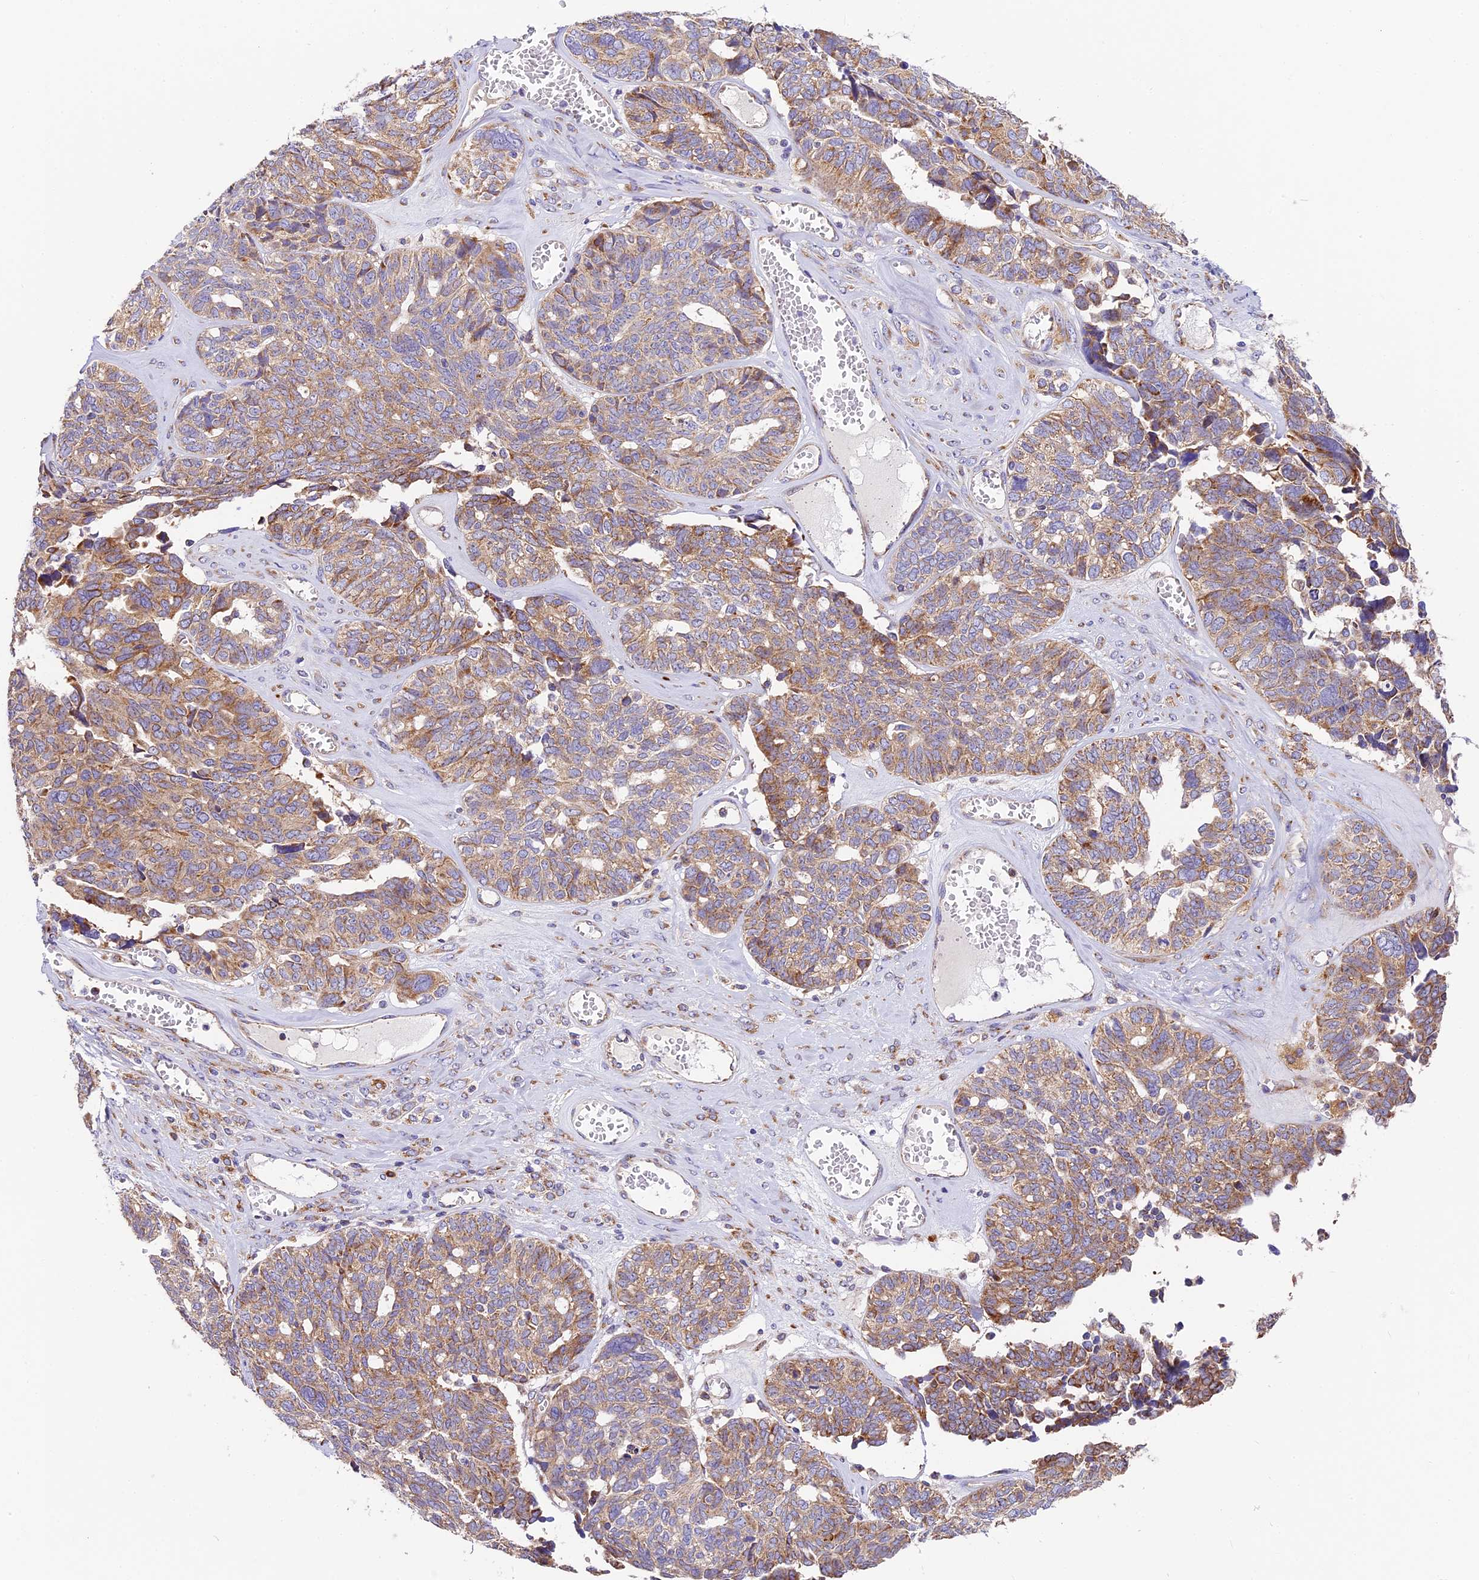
{"staining": {"intensity": "moderate", "quantity": "25%-75%", "location": "cytoplasmic/membranous"}, "tissue": "ovarian cancer", "cell_type": "Tumor cells", "image_type": "cancer", "snomed": [{"axis": "morphology", "description": "Cystadenocarcinoma, serous, NOS"}, {"axis": "topography", "description": "Ovary"}], "caption": "An image of ovarian cancer stained for a protein displays moderate cytoplasmic/membranous brown staining in tumor cells.", "gene": "MRAS", "patient": {"sex": "female", "age": 79}}